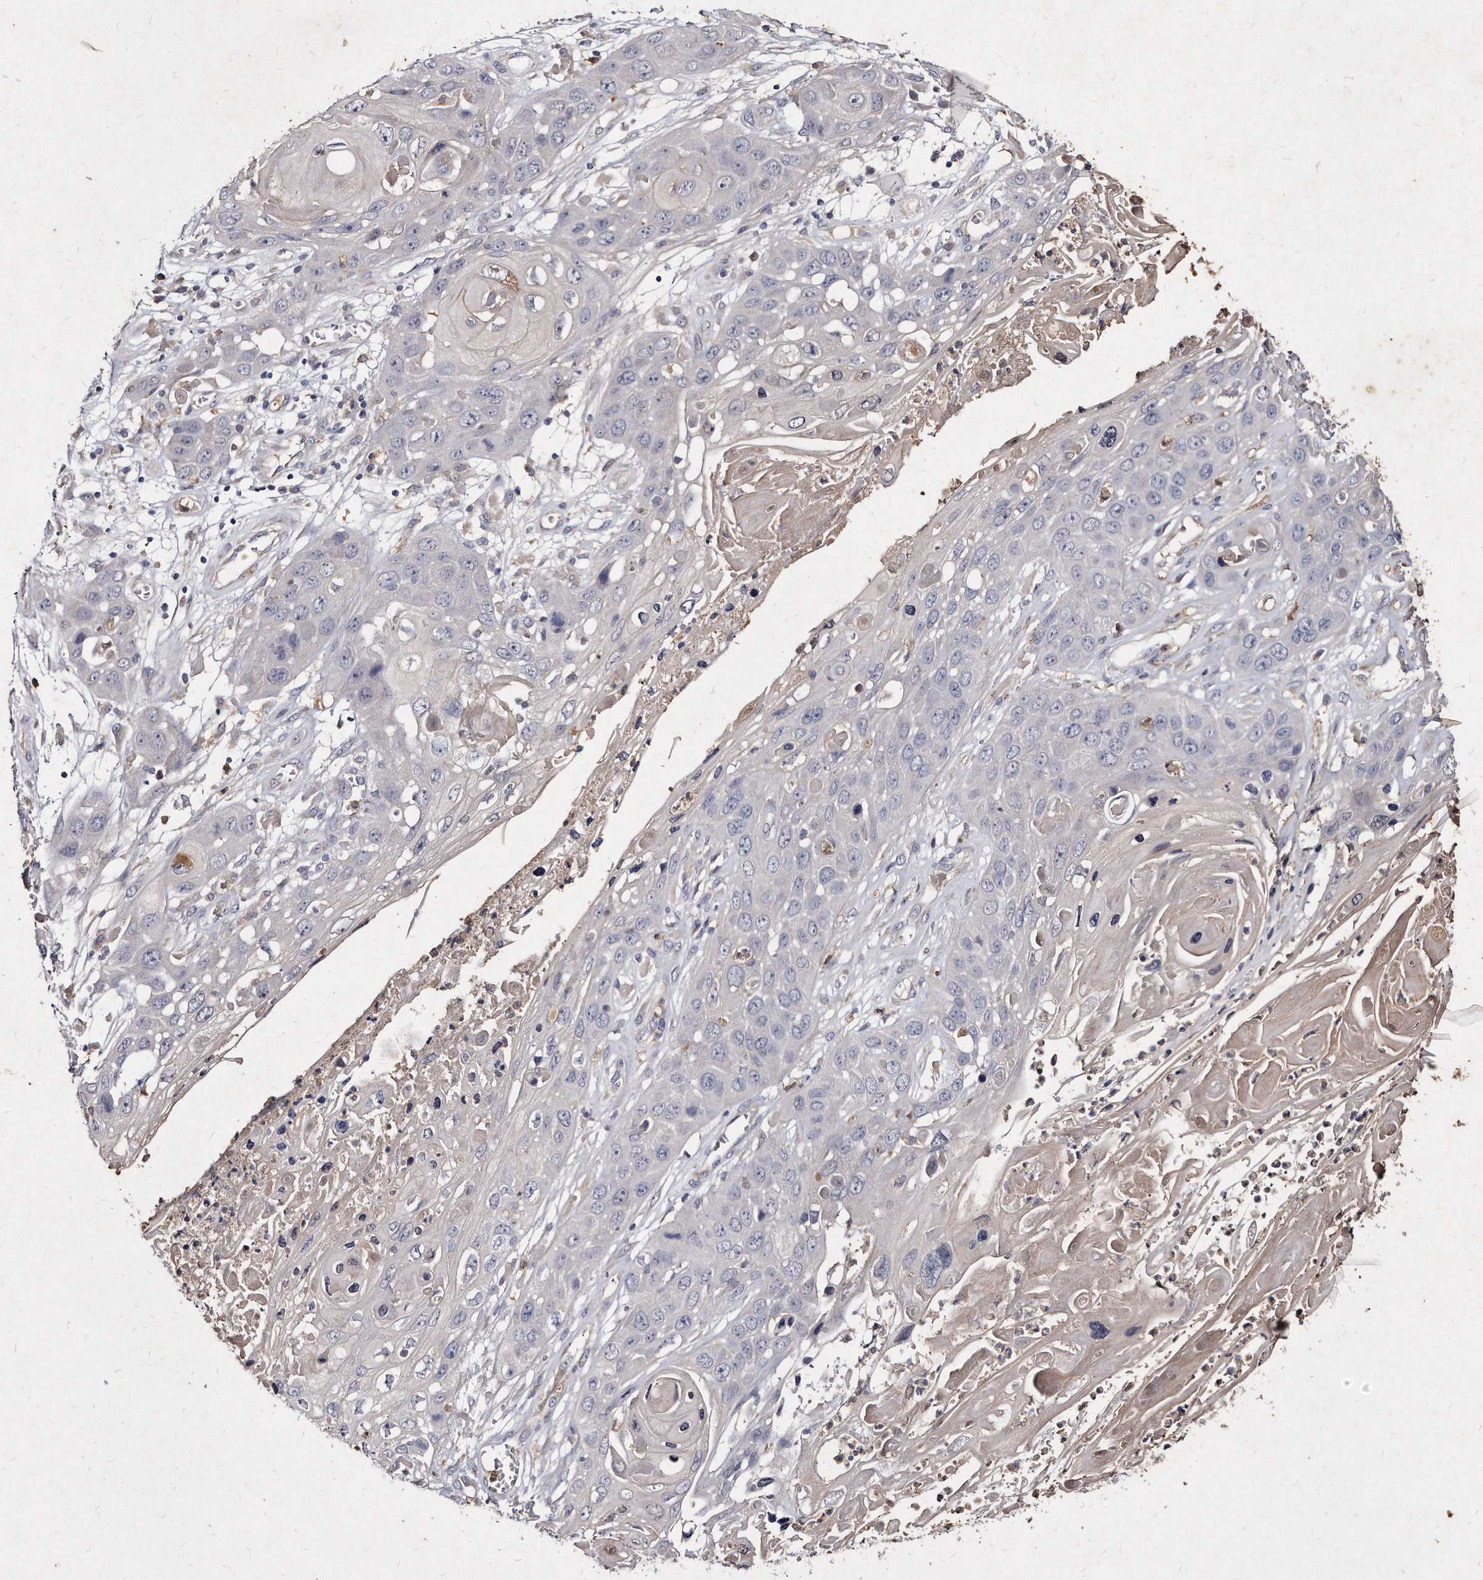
{"staining": {"intensity": "negative", "quantity": "none", "location": "none"}, "tissue": "skin cancer", "cell_type": "Tumor cells", "image_type": "cancer", "snomed": [{"axis": "morphology", "description": "Squamous cell carcinoma, NOS"}, {"axis": "topography", "description": "Skin"}], "caption": "Tumor cells are negative for protein expression in human skin squamous cell carcinoma.", "gene": "KLHDC3", "patient": {"sex": "male", "age": 55}}